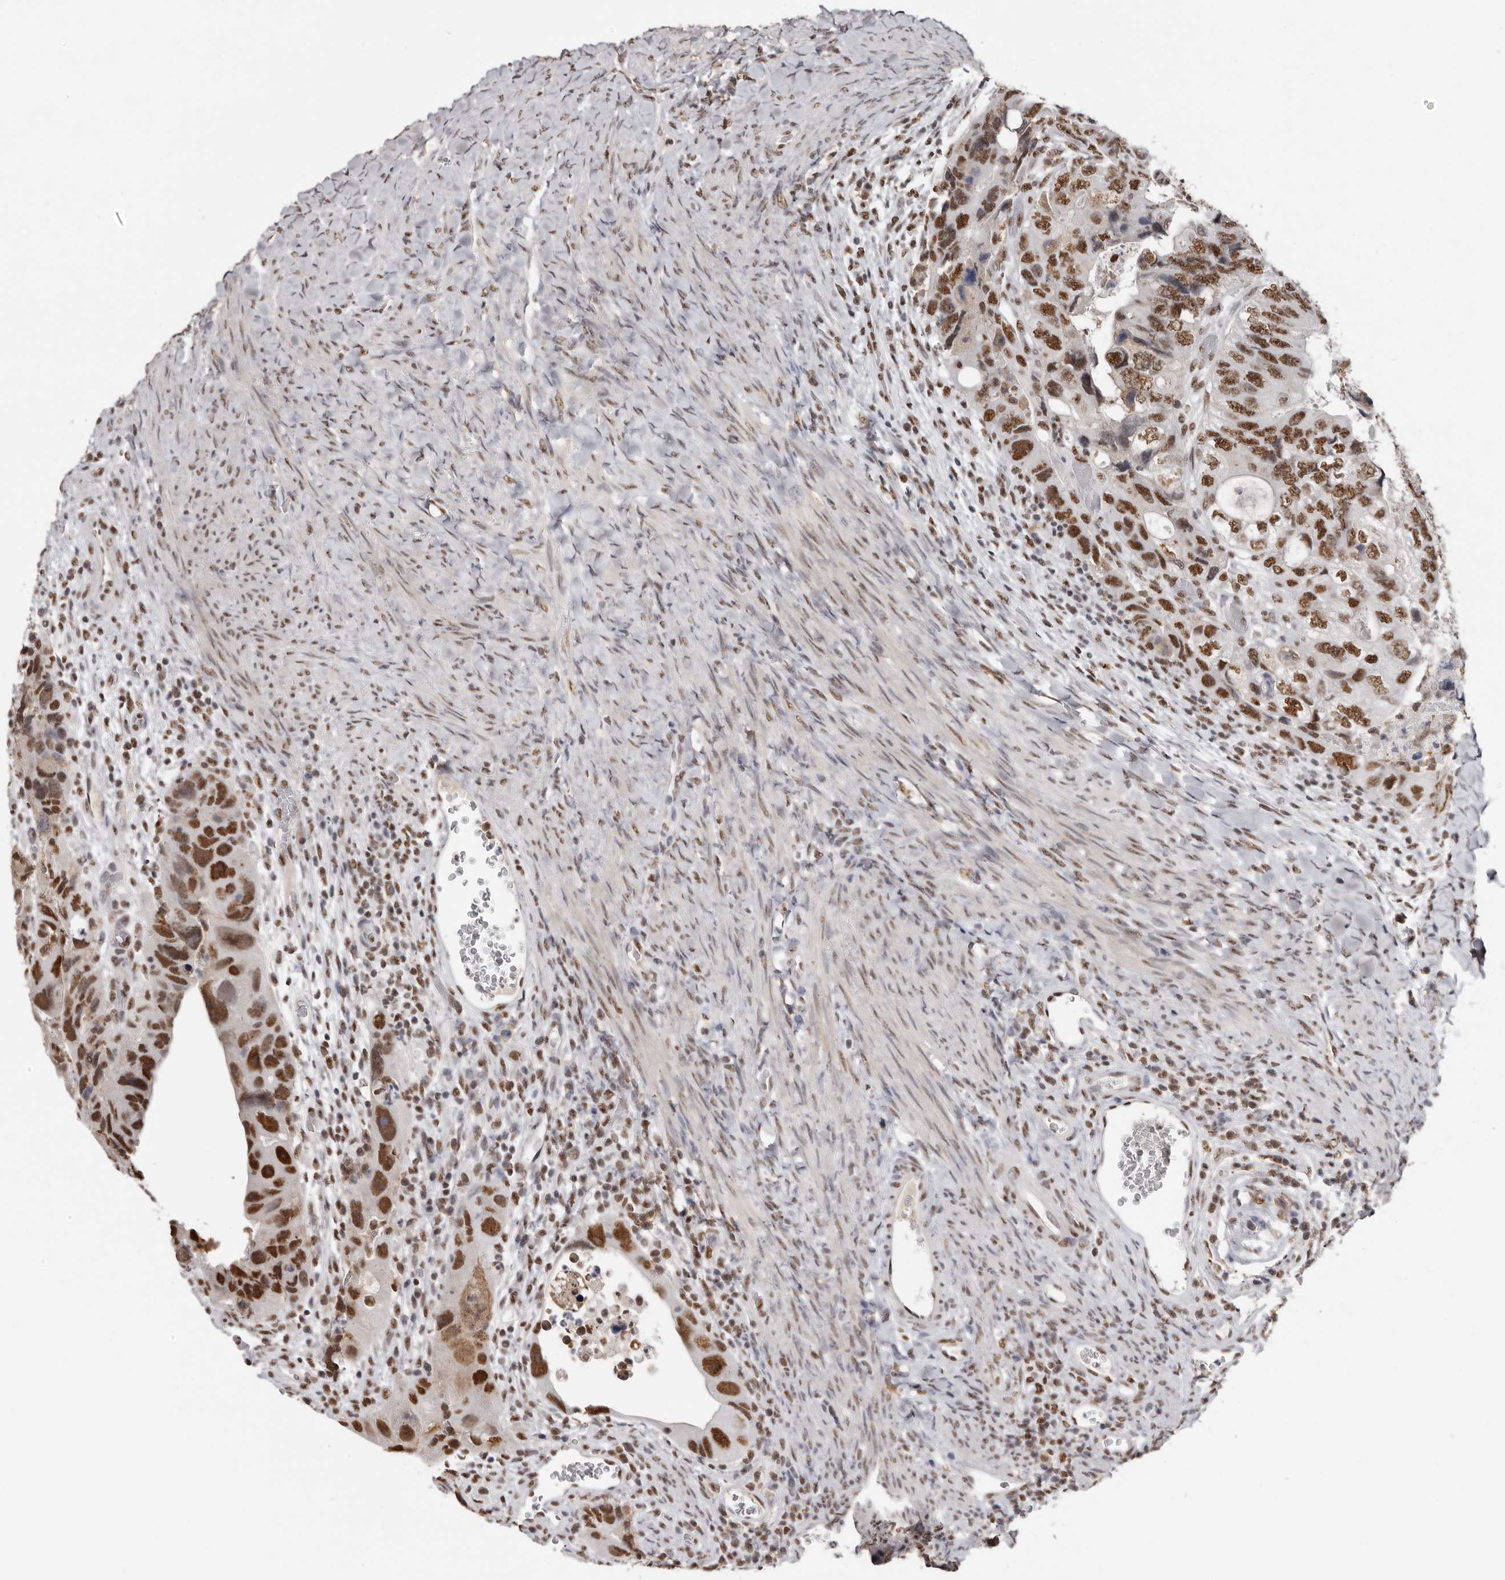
{"staining": {"intensity": "moderate", "quantity": ">75%", "location": "nuclear"}, "tissue": "colorectal cancer", "cell_type": "Tumor cells", "image_type": "cancer", "snomed": [{"axis": "morphology", "description": "Adenocarcinoma, NOS"}, {"axis": "topography", "description": "Rectum"}], "caption": "Adenocarcinoma (colorectal) was stained to show a protein in brown. There is medium levels of moderate nuclear expression in approximately >75% of tumor cells.", "gene": "SCAF4", "patient": {"sex": "male", "age": 59}}